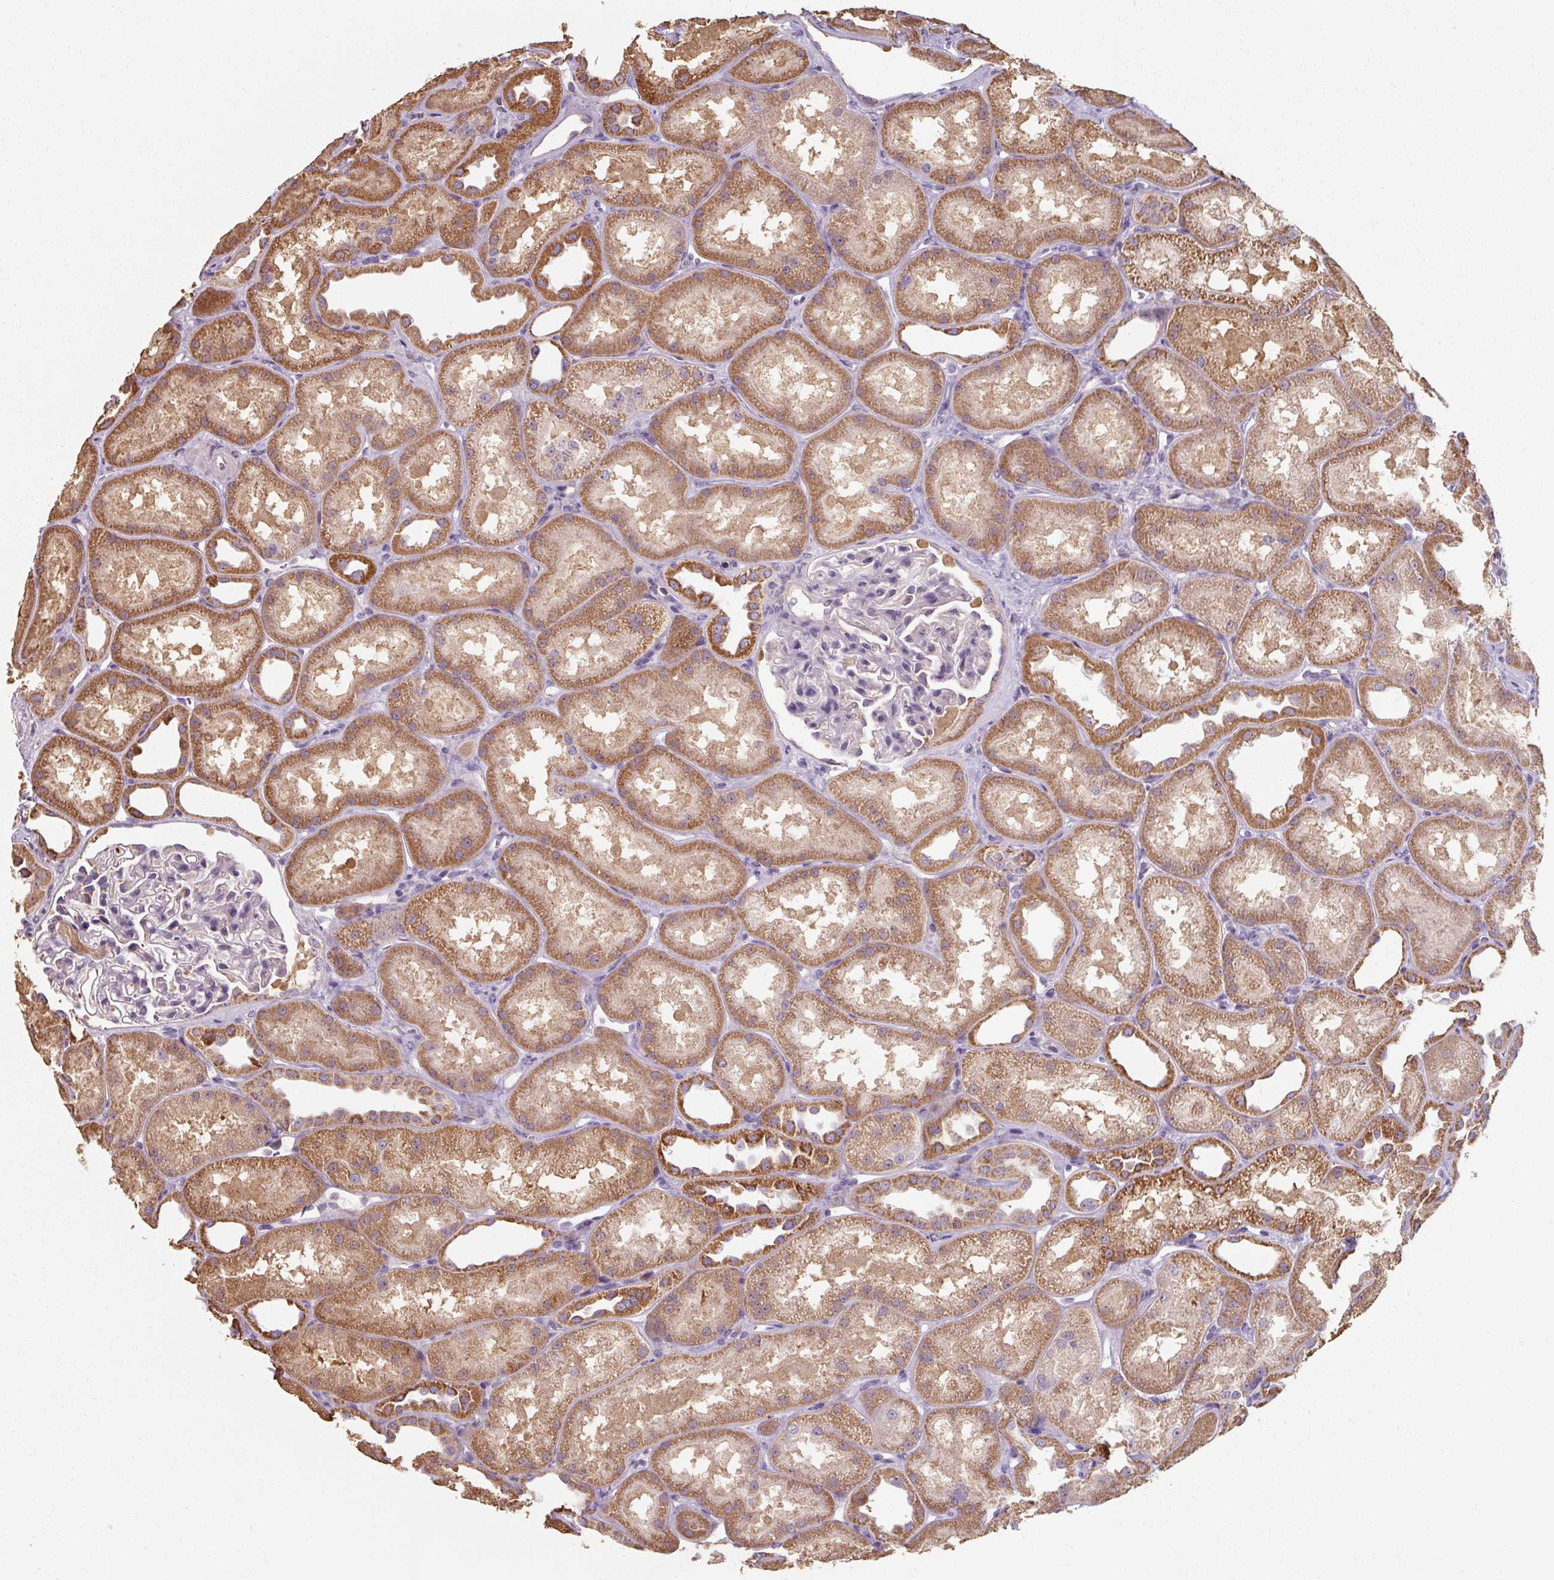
{"staining": {"intensity": "negative", "quantity": "none", "location": "none"}, "tissue": "kidney", "cell_type": "Cells in glomeruli", "image_type": "normal", "snomed": [{"axis": "morphology", "description": "Normal tissue, NOS"}, {"axis": "topography", "description": "Kidney"}], "caption": "Immunohistochemistry image of benign human kidney stained for a protein (brown), which shows no staining in cells in glomeruli.", "gene": "TSEN54", "patient": {"sex": "male", "age": 61}}